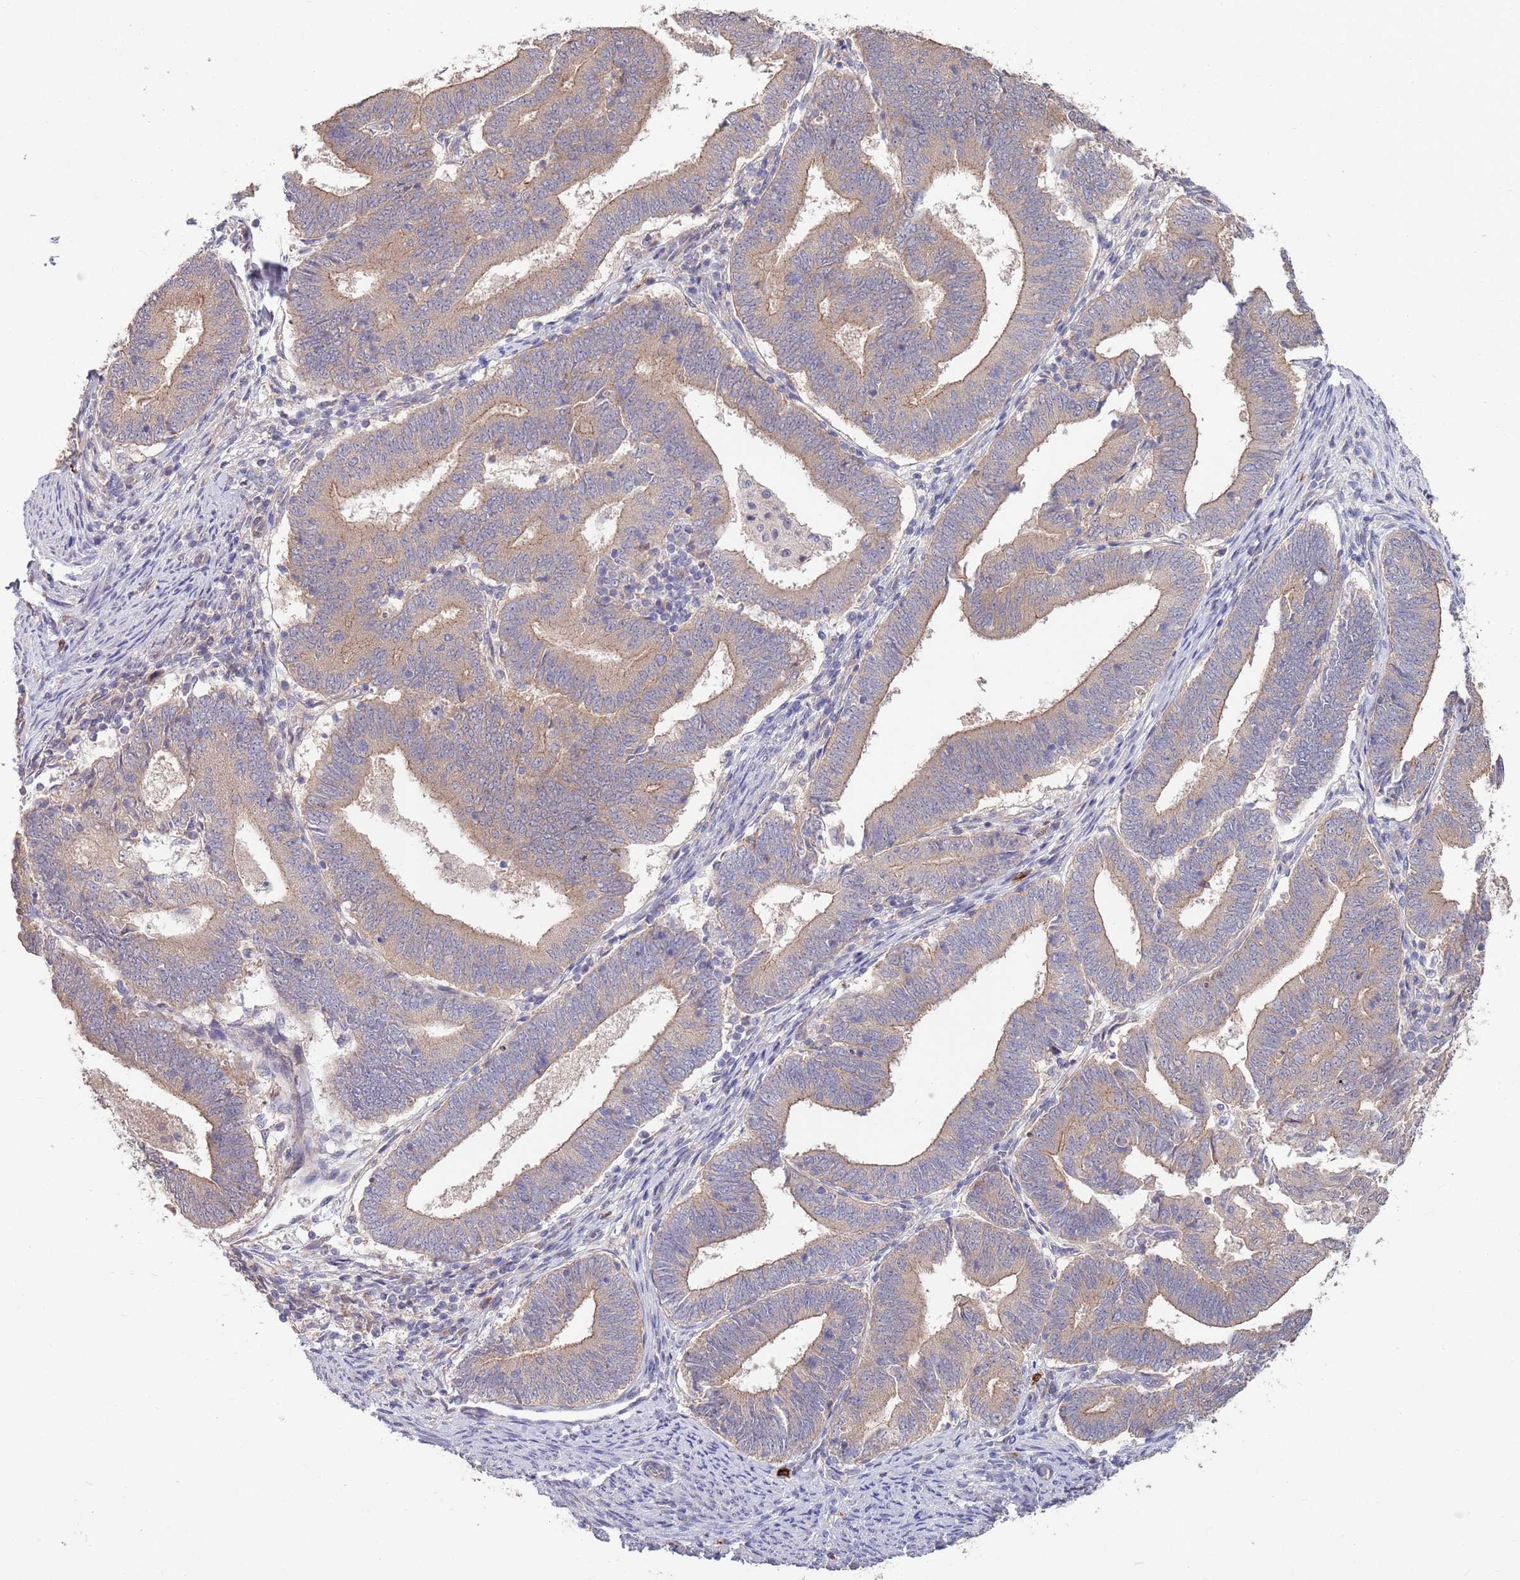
{"staining": {"intensity": "weak", "quantity": ">75%", "location": "cytoplasmic/membranous"}, "tissue": "endometrial cancer", "cell_type": "Tumor cells", "image_type": "cancer", "snomed": [{"axis": "morphology", "description": "Adenocarcinoma, NOS"}, {"axis": "topography", "description": "Endometrium"}], "caption": "IHC (DAB) staining of human adenocarcinoma (endometrial) exhibits weak cytoplasmic/membranous protein staining in approximately >75% of tumor cells.", "gene": "MARVELD2", "patient": {"sex": "female", "age": 70}}